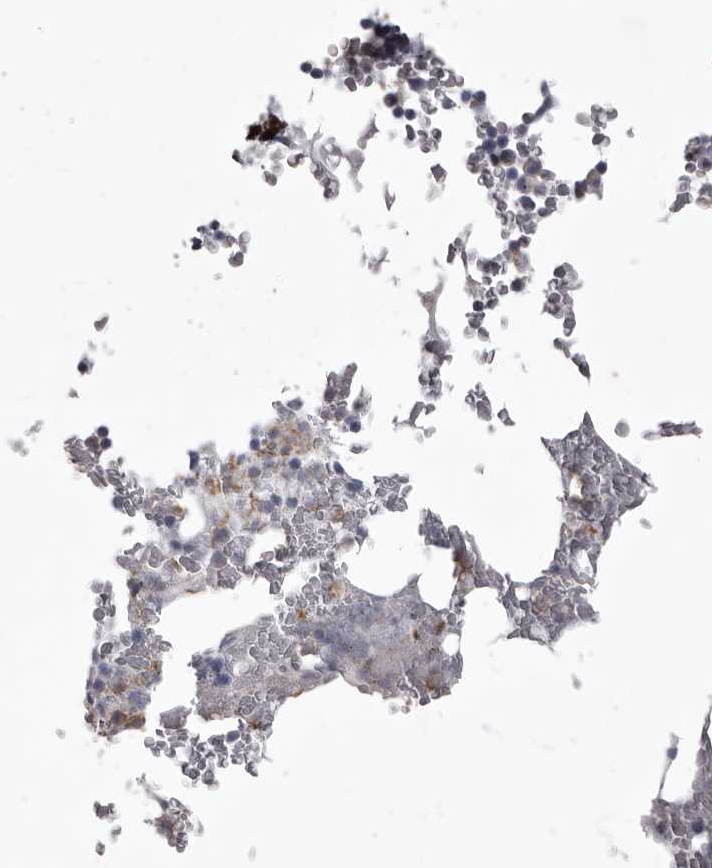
{"staining": {"intensity": "negative", "quantity": "none", "location": "none"}, "tissue": "bone marrow", "cell_type": "Hematopoietic cells", "image_type": "normal", "snomed": [{"axis": "morphology", "description": "Normal tissue, NOS"}, {"axis": "topography", "description": "Bone marrow"}], "caption": "DAB (3,3'-diaminobenzidine) immunohistochemical staining of normal human bone marrow shows no significant staining in hematopoietic cells.", "gene": "P2RX6", "patient": {"sex": "male", "age": 58}}